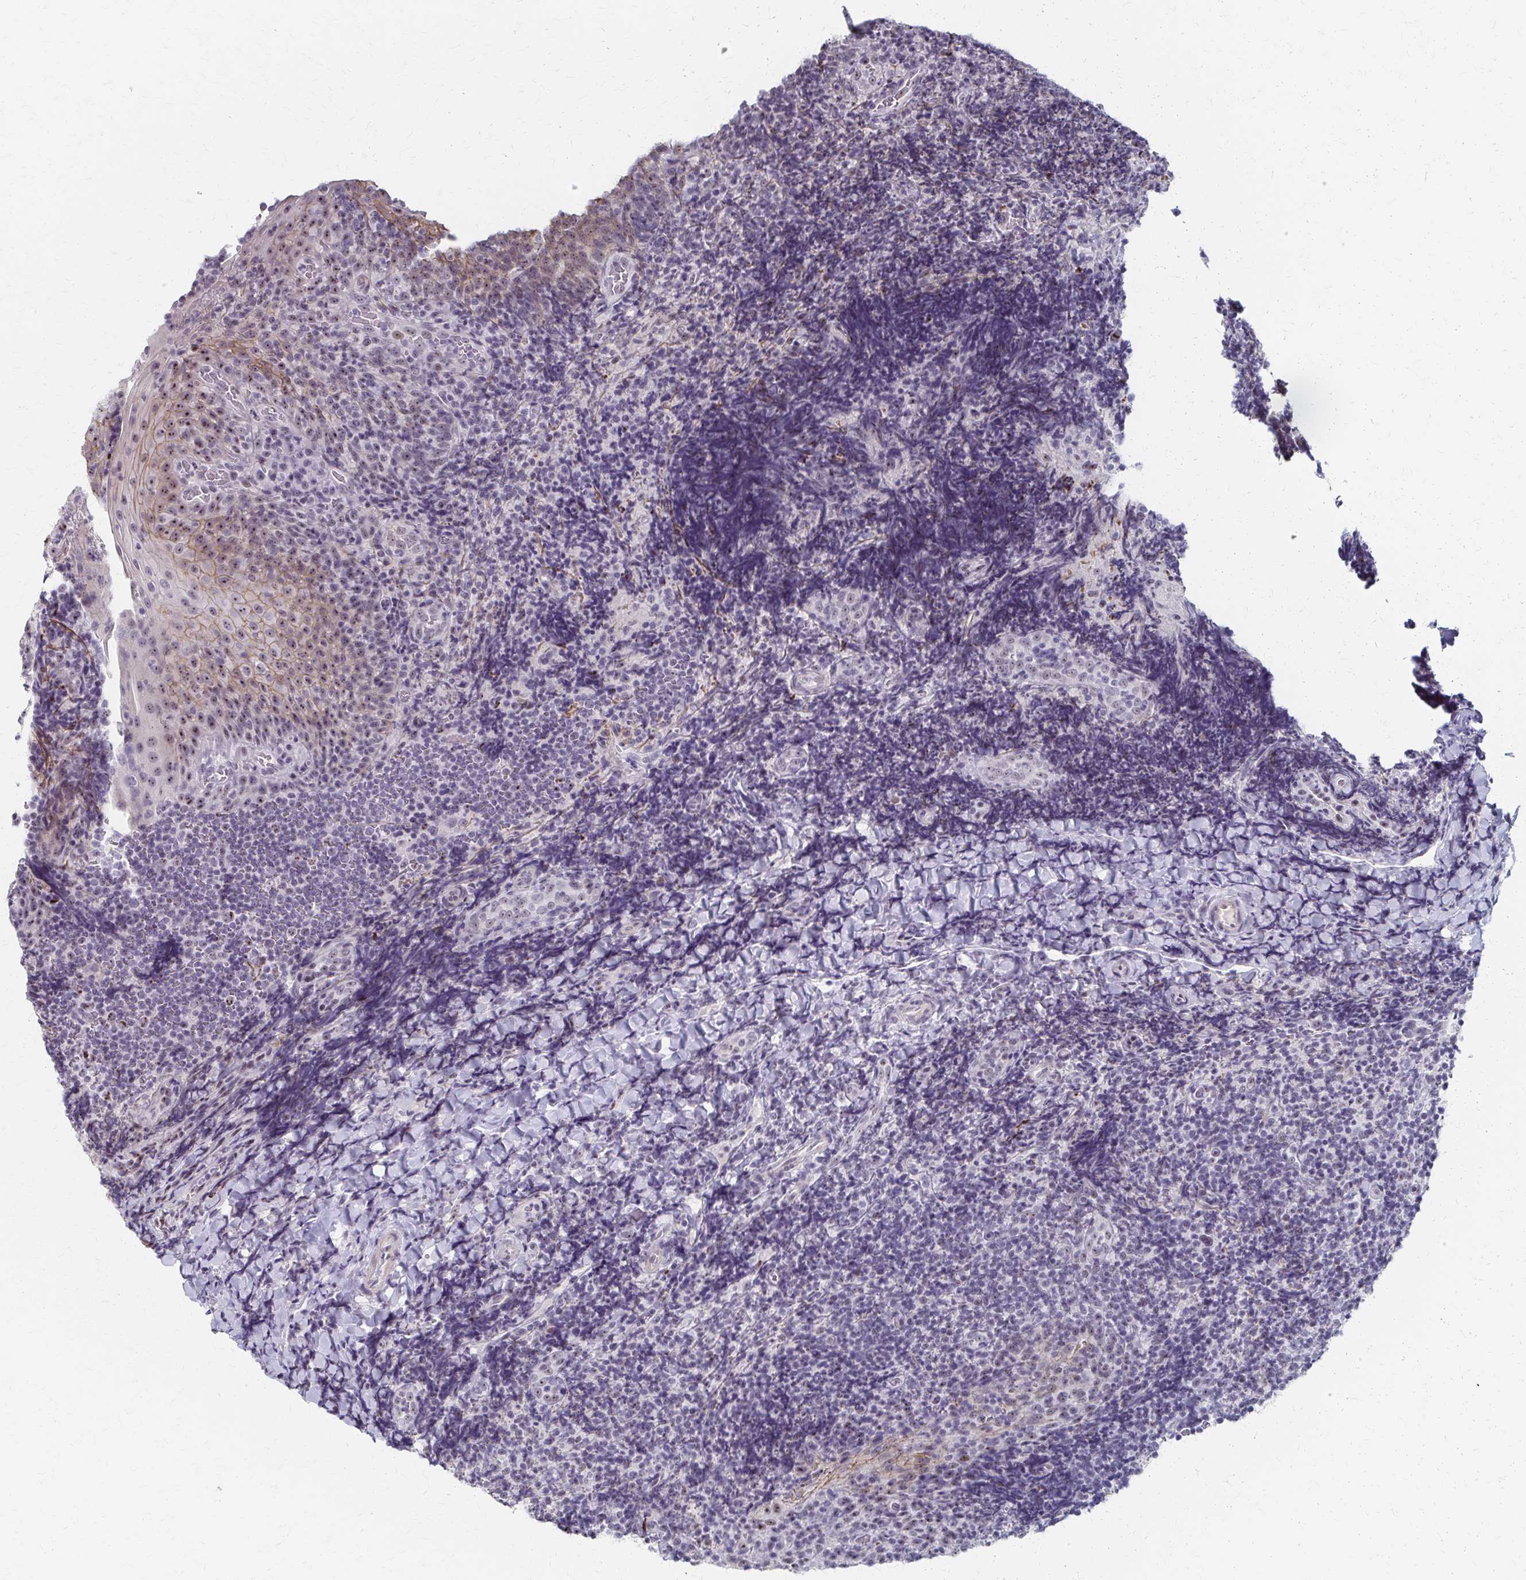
{"staining": {"intensity": "negative", "quantity": "none", "location": "none"}, "tissue": "tonsil", "cell_type": "Non-germinal center cells", "image_type": "normal", "snomed": [{"axis": "morphology", "description": "Normal tissue, NOS"}, {"axis": "topography", "description": "Tonsil"}], "caption": "This is an immunohistochemistry photomicrograph of normal tonsil. There is no expression in non-germinal center cells.", "gene": "PES1", "patient": {"sex": "male", "age": 17}}